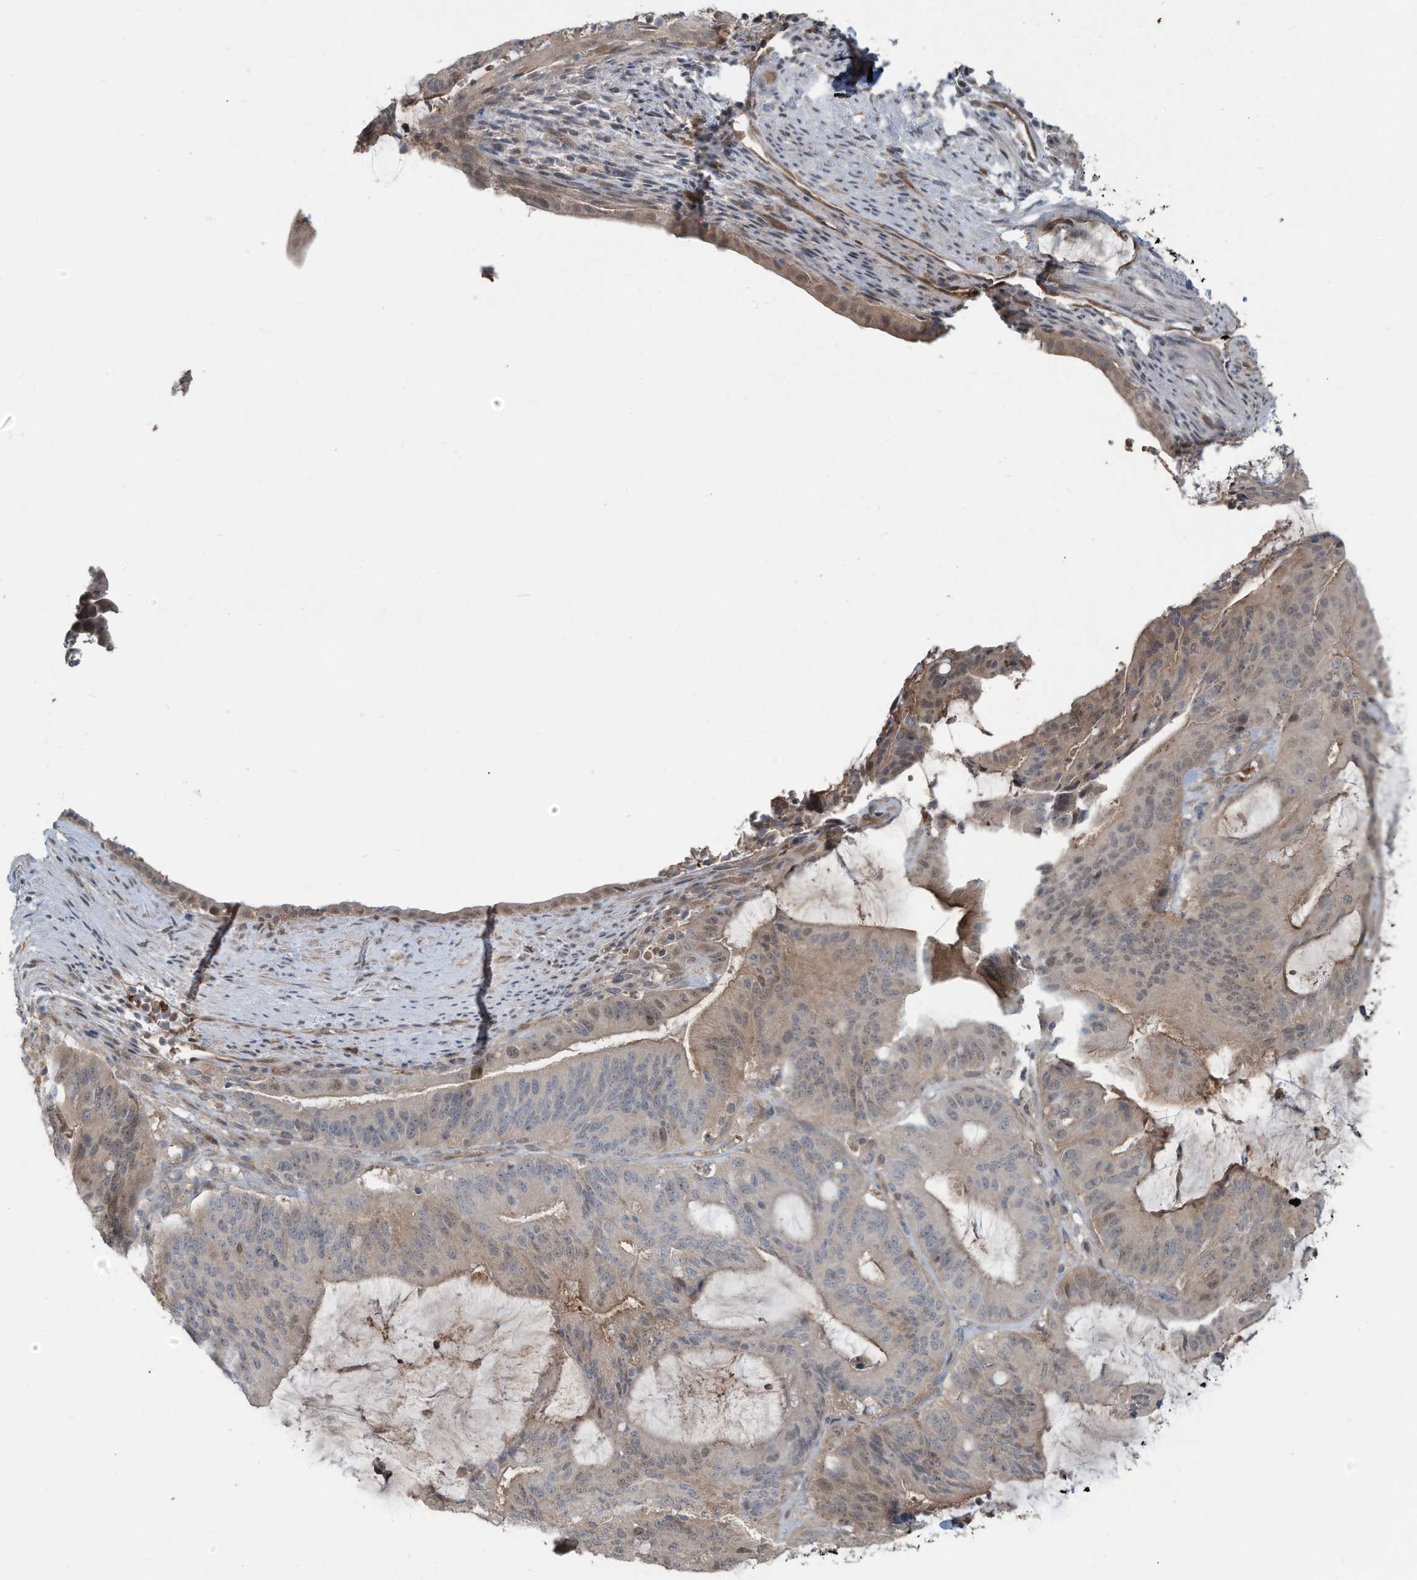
{"staining": {"intensity": "weak", "quantity": "25%-75%", "location": "cytoplasmic/membranous,nuclear"}, "tissue": "liver cancer", "cell_type": "Tumor cells", "image_type": "cancer", "snomed": [{"axis": "morphology", "description": "Normal tissue, NOS"}, {"axis": "morphology", "description": "Cholangiocarcinoma"}, {"axis": "topography", "description": "Liver"}, {"axis": "topography", "description": "Peripheral nerve tissue"}], "caption": "Weak cytoplasmic/membranous and nuclear protein positivity is identified in about 25%-75% of tumor cells in liver cancer.", "gene": "ERI2", "patient": {"sex": "female", "age": 73}}